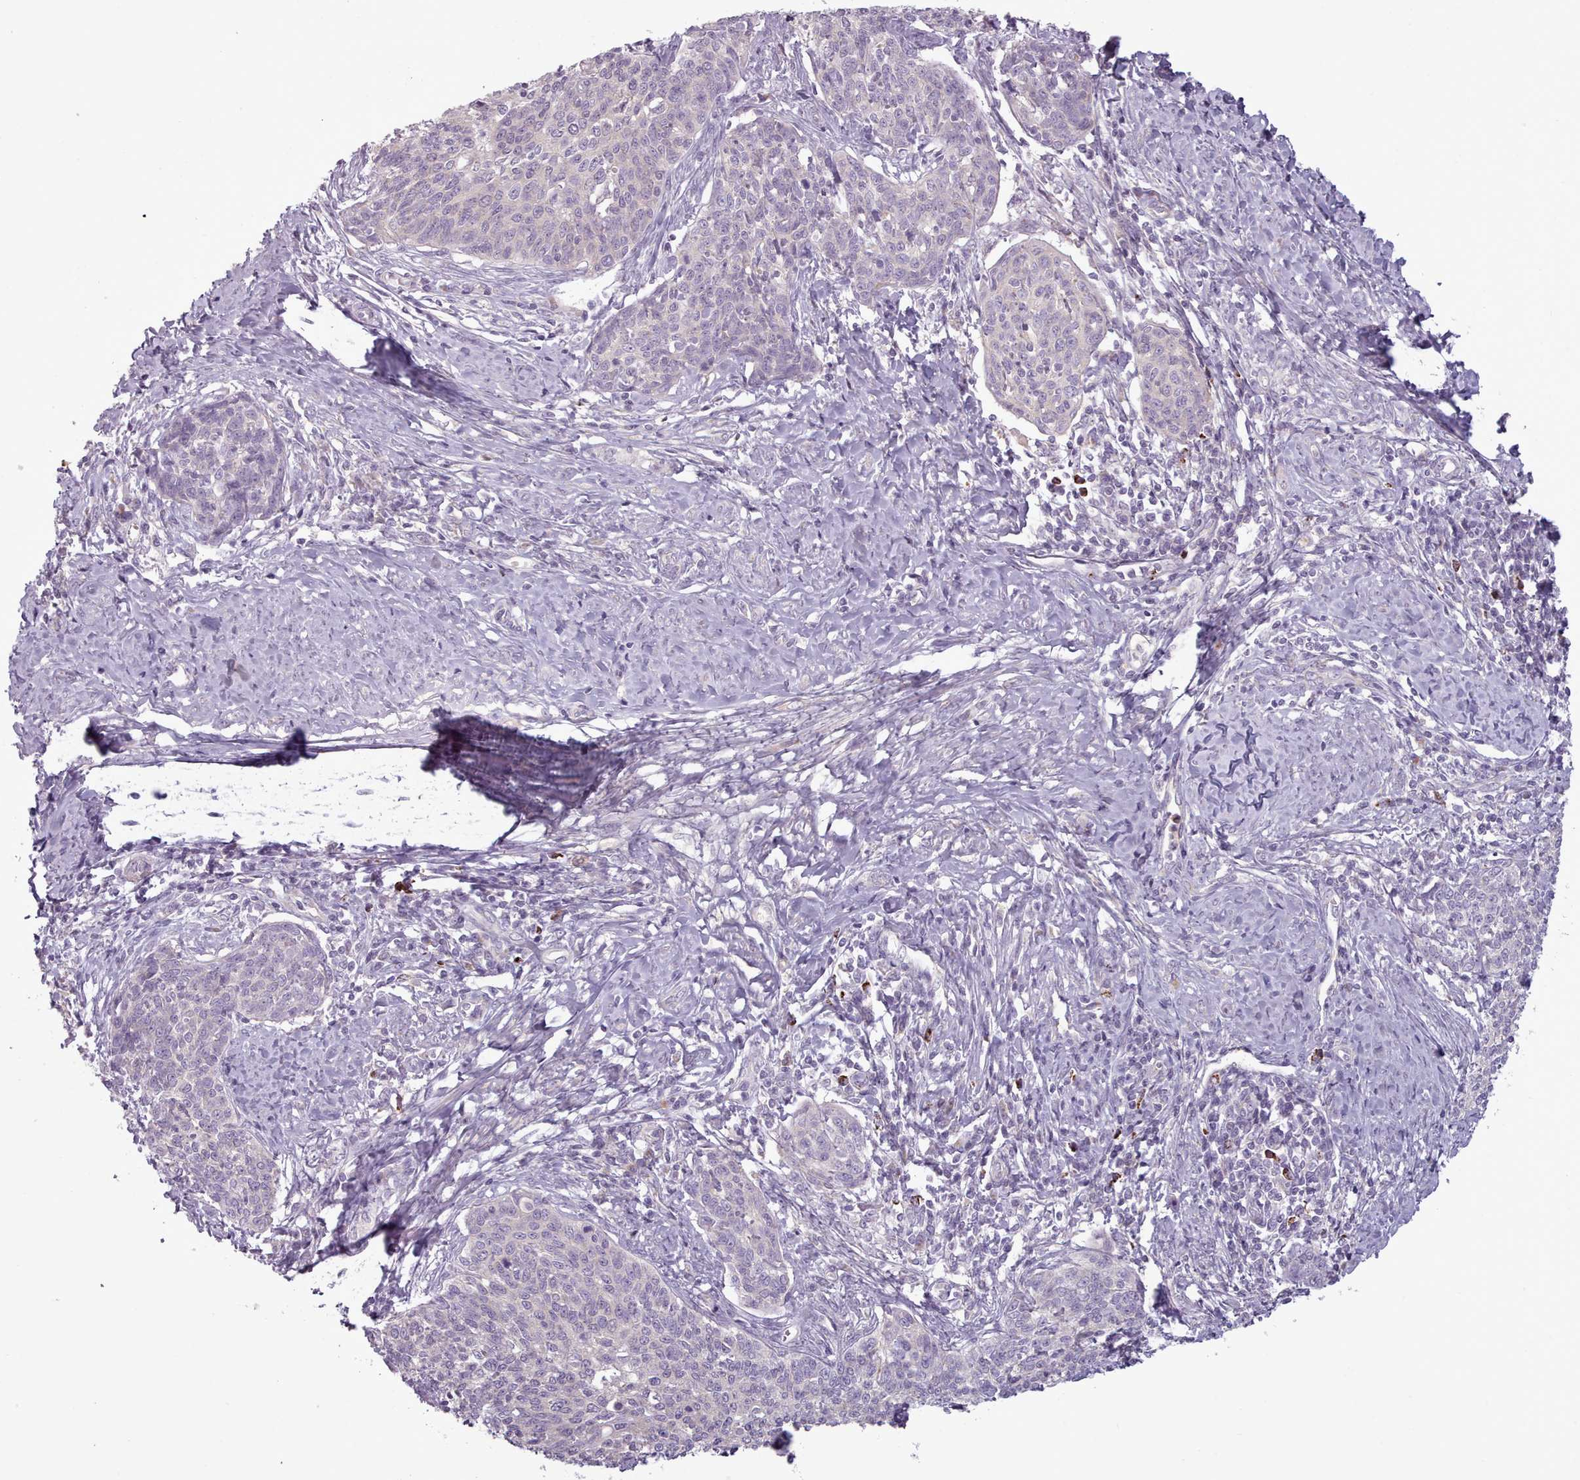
{"staining": {"intensity": "negative", "quantity": "none", "location": "none"}, "tissue": "cervical cancer", "cell_type": "Tumor cells", "image_type": "cancer", "snomed": [{"axis": "morphology", "description": "Squamous cell carcinoma, NOS"}, {"axis": "topography", "description": "Cervix"}], "caption": "The micrograph exhibits no staining of tumor cells in cervical cancer.", "gene": "LAPTM5", "patient": {"sex": "female", "age": 39}}